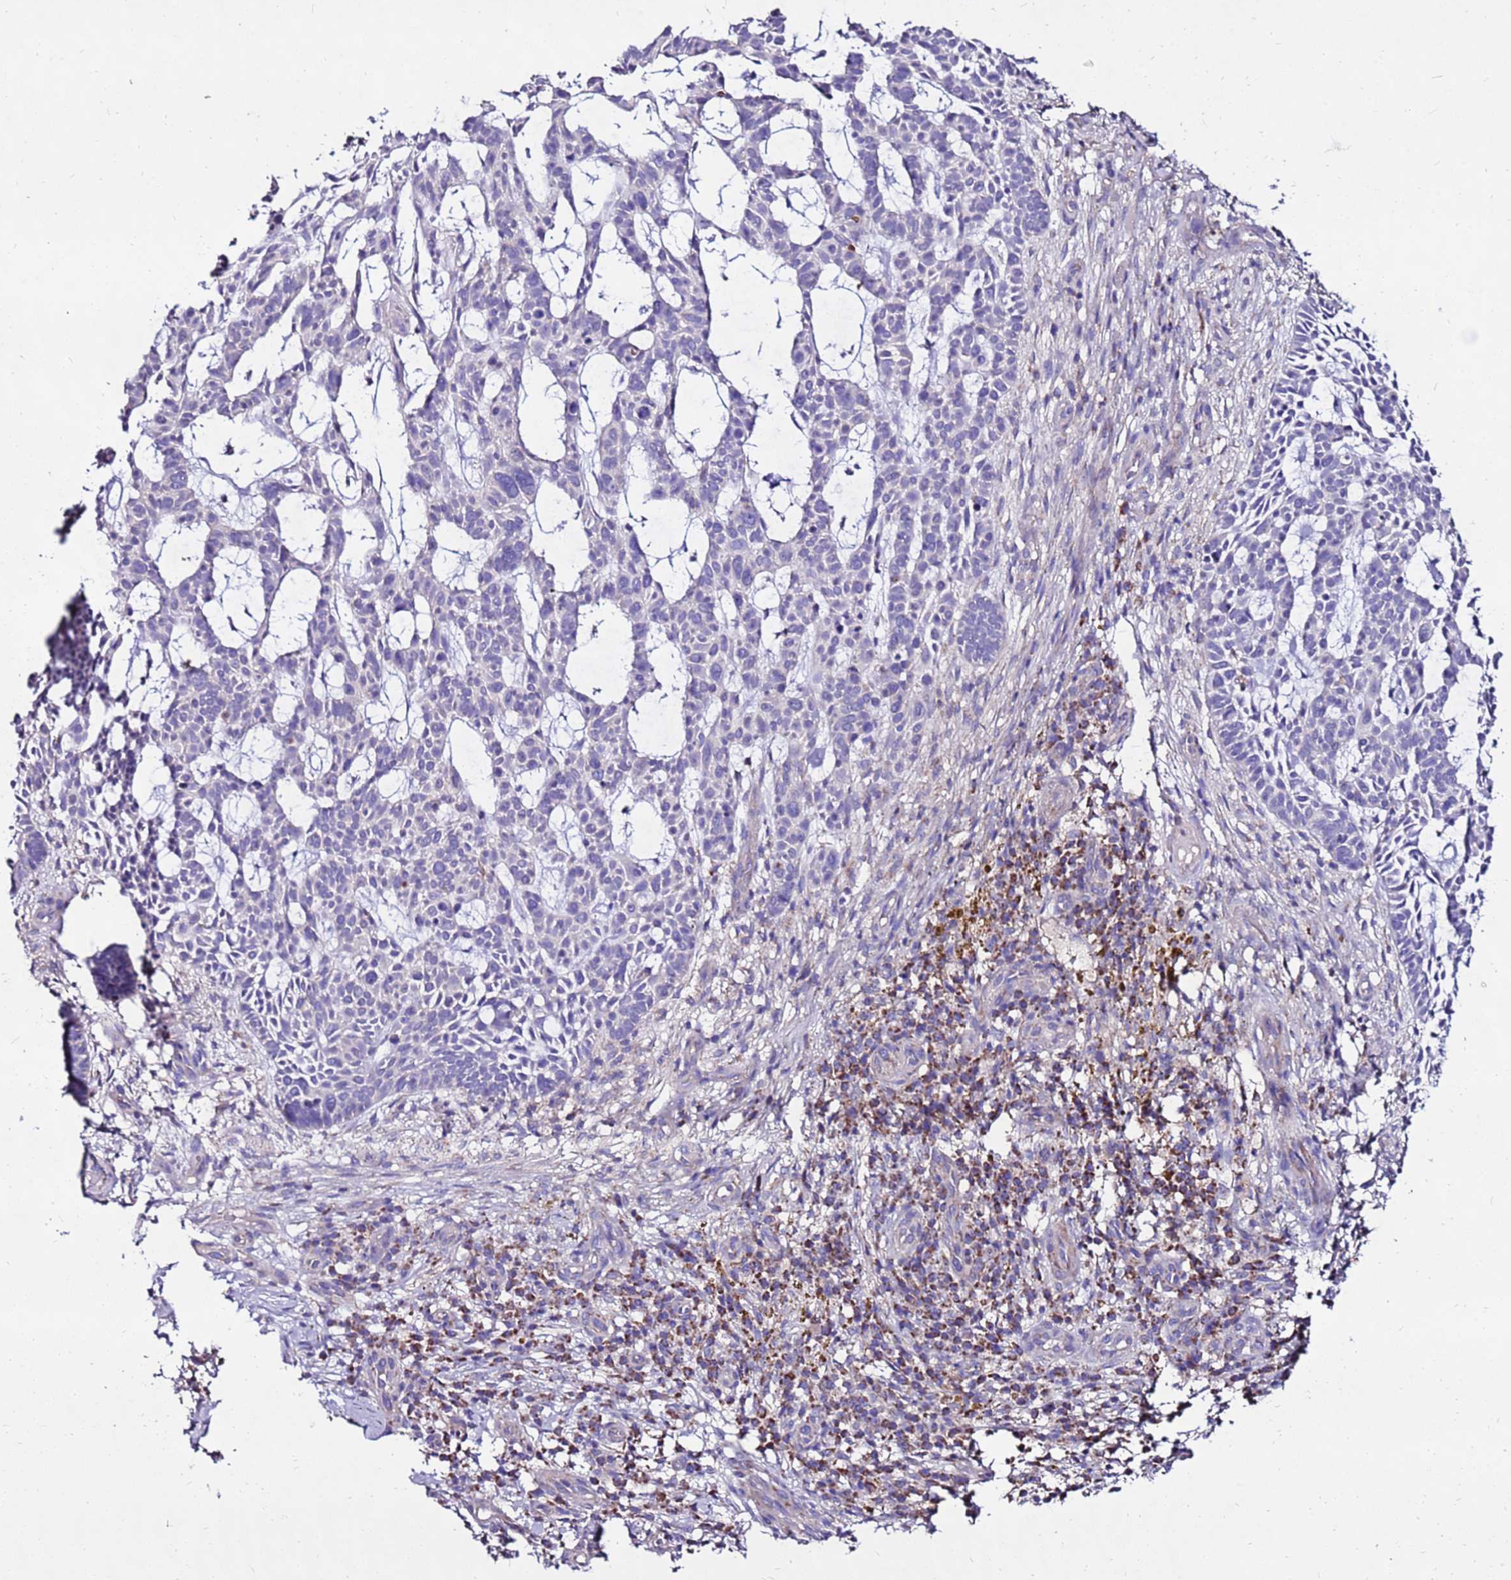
{"staining": {"intensity": "negative", "quantity": "none", "location": "none"}, "tissue": "skin cancer", "cell_type": "Tumor cells", "image_type": "cancer", "snomed": [{"axis": "morphology", "description": "Basal cell carcinoma"}, {"axis": "topography", "description": "Skin"}], "caption": "The immunohistochemistry (IHC) image has no significant positivity in tumor cells of skin cancer (basal cell carcinoma) tissue.", "gene": "TMEM106C", "patient": {"sex": "male", "age": 89}}